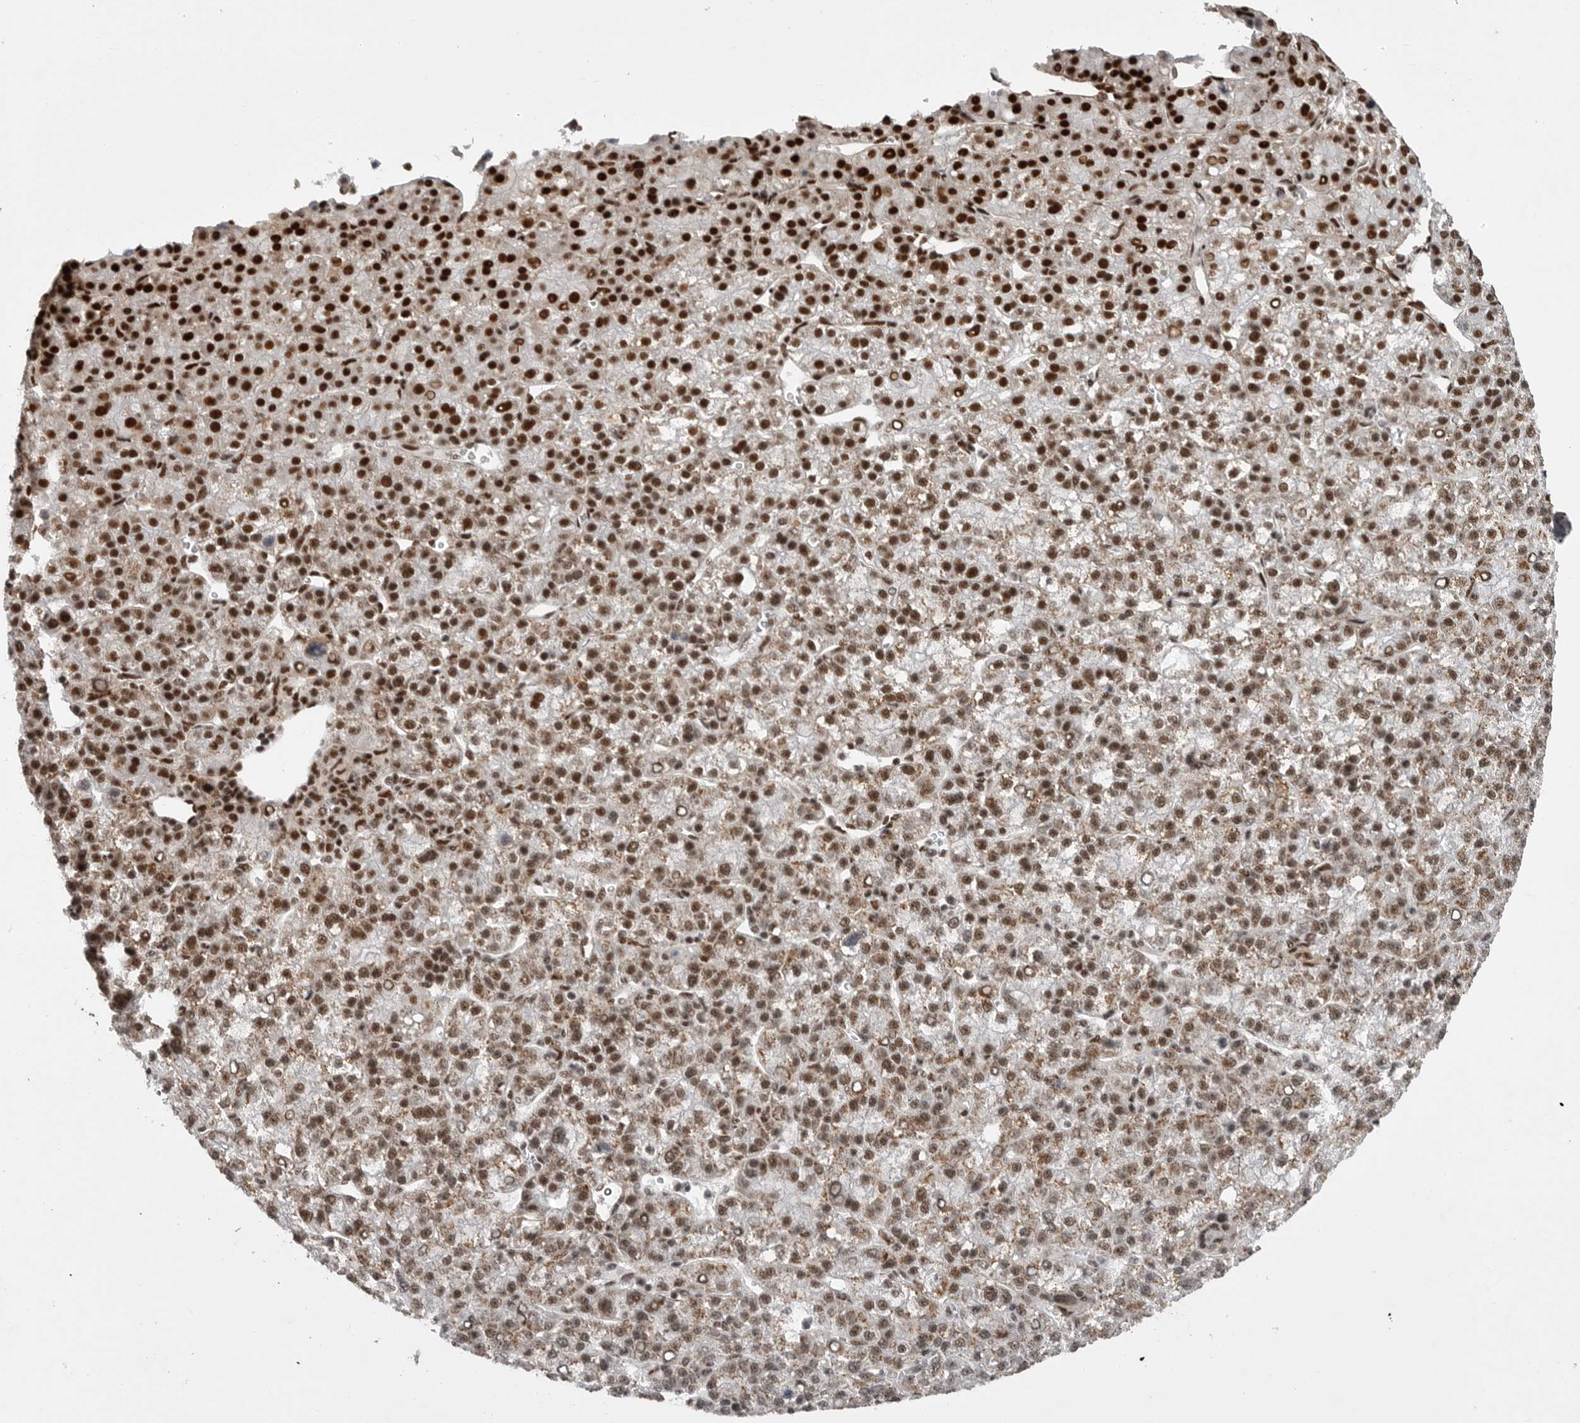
{"staining": {"intensity": "strong", "quantity": ">75%", "location": "nuclear"}, "tissue": "liver cancer", "cell_type": "Tumor cells", "image_type": "cancer", "snomed": [{"axis": "morphology", "description": "Carcinoma, Hepatocellular, NOS"}, {"axis": "topography", "description": "Liver"}], "caption": "Liver cancer (hepatocellular carcinoma) tissue exhibits strong nuclear expression in approximately >75% of tumor cells", "gene": "PPP1R8", "patient": {"sex": "female", "age": 58}}